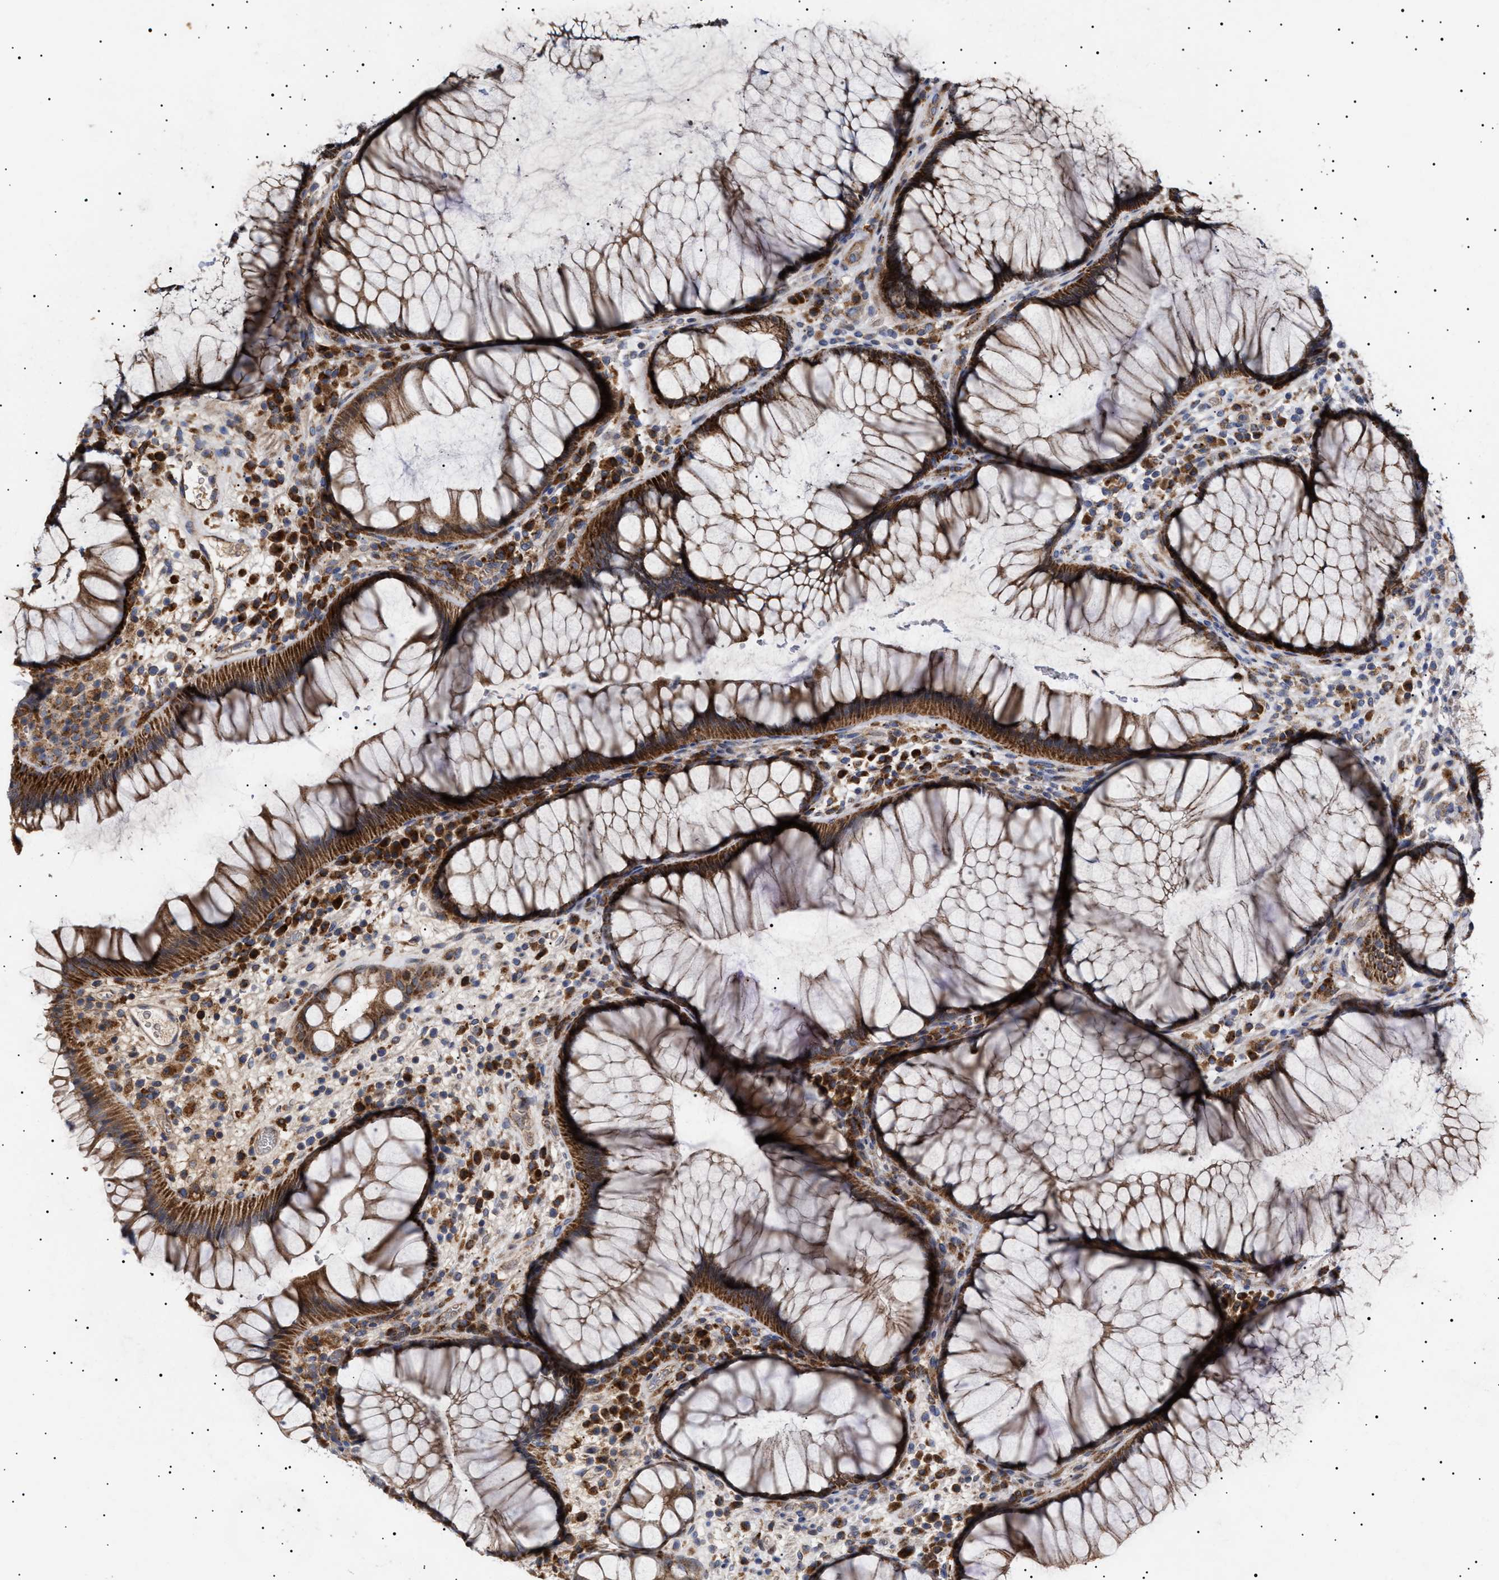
{"staining": {"intensity": "strong", "quantity": ">75%", "location": "cytoplasmic/membranous"}, "tissue": "rectum", "cell_type": "Glandular cells", "image_type": "normal", "snomed": [{"axis": "morphology", "description": "Normal tissue, NOS"}, {"axis": "topography", "description": "Rectum"}], "caption": "Immunohistochemical staining of benign rectum shows >75% levels of strong cytoplasmic/membranous protein positivity in approximately >75% of glandular cells.", "gene": "MRPL10", "patient": {"sex": "male", "age": 51}}